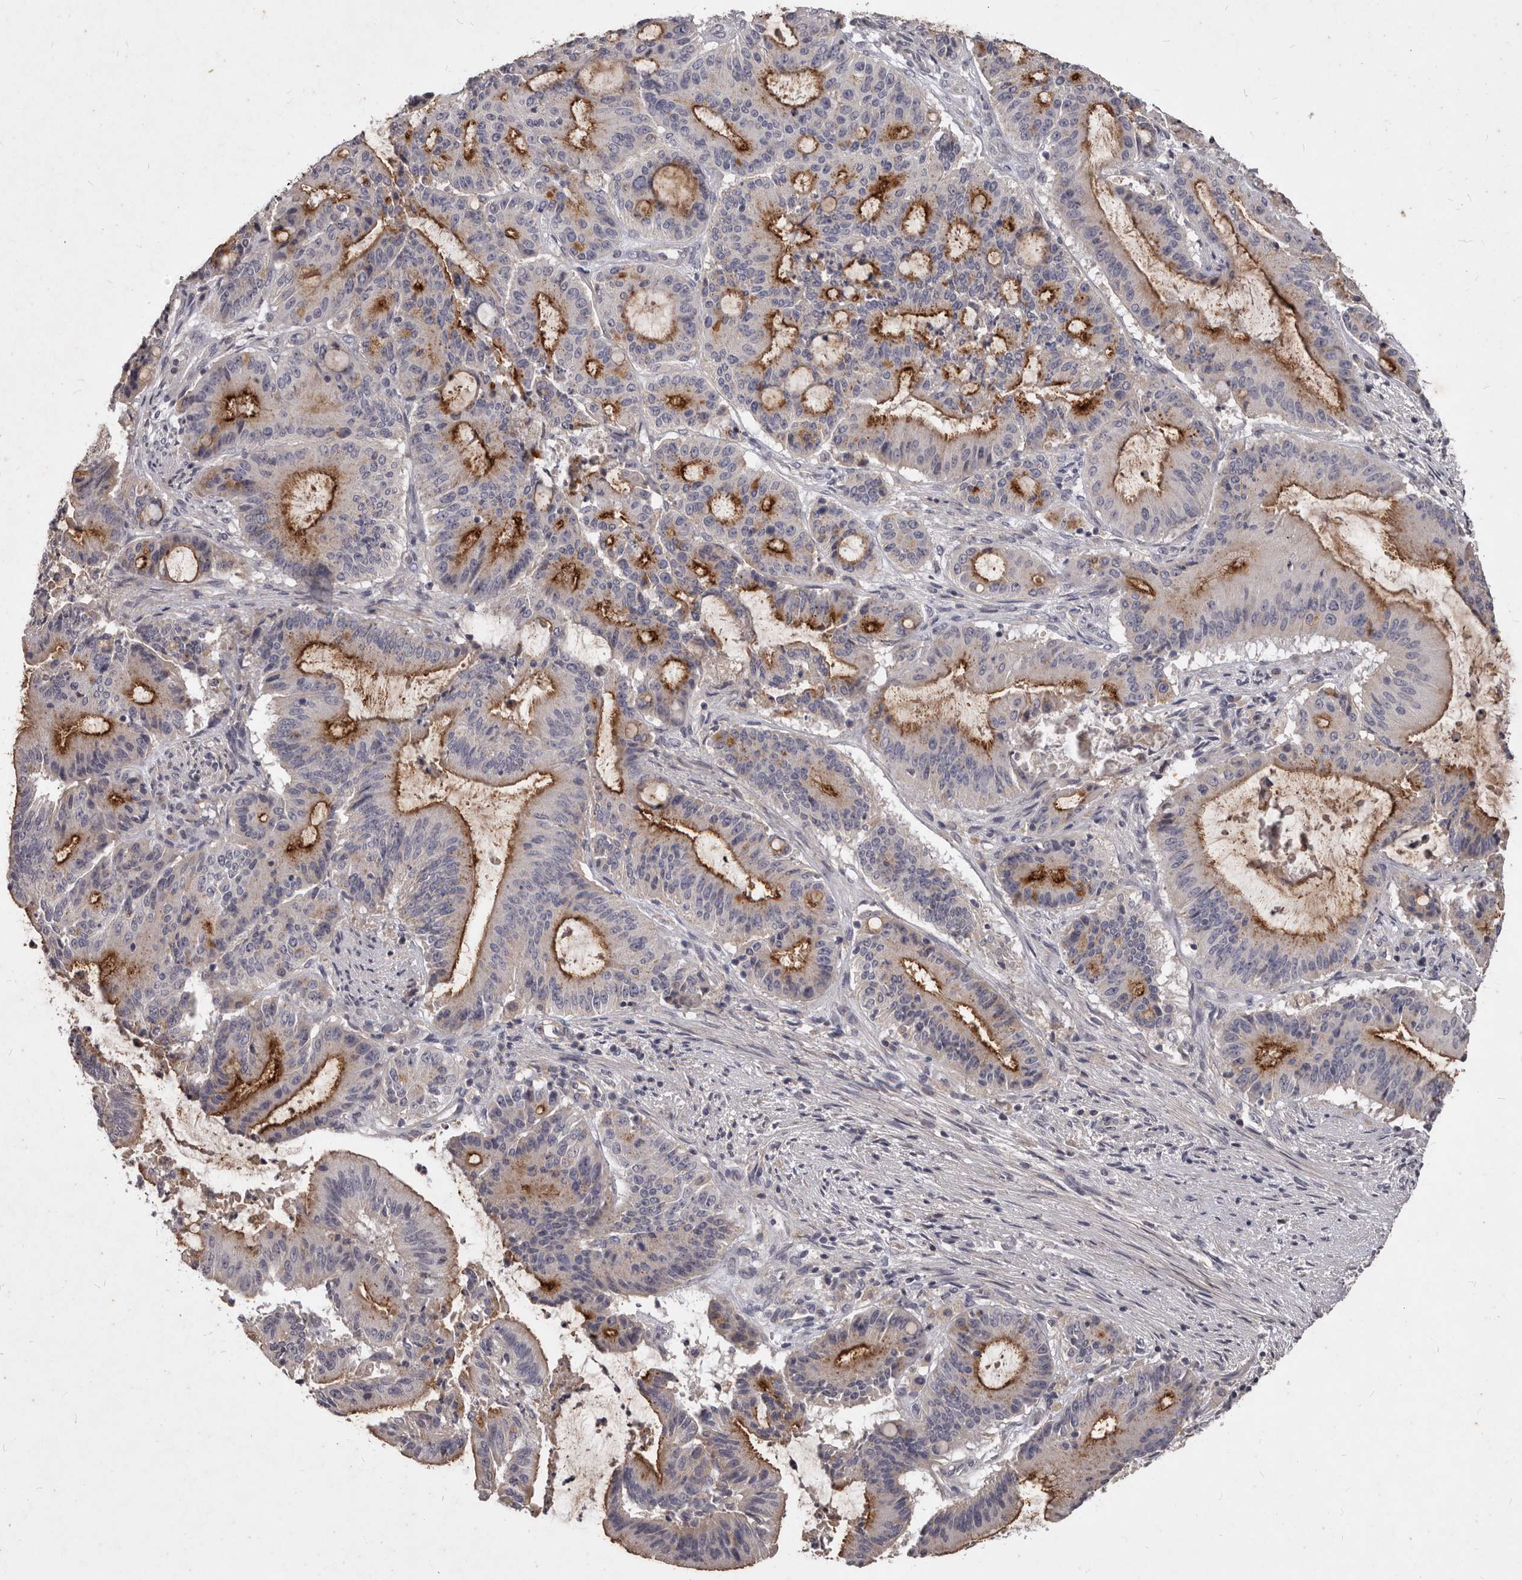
{"staining": {"intensity": "strong", "quantity": "25%-75%", "location": "cytoplasmic/membranous"}, "tissue": "liver cancer", "cell_type": "Tumor cells", "image_type": "cancer", "snomed": [{"axis": "morphology", "description": "Normal tissue, NOS"}, {"axis": "morphology", "description": "Cholangiocarcinoma"}, {"axis": "topography", "description": "Liver"}, {"axis": "topography", "description": "Peripheral nerve tissue"}], "caption": "The histopathology image exhibits a brown stain indicating the presence of a protein in the cytoplasmic/membranous of tumor cells in liver cholangiocarcinoma.", "gene": "GPRC5C", "patient": {"sex": "female", "age": 73}}